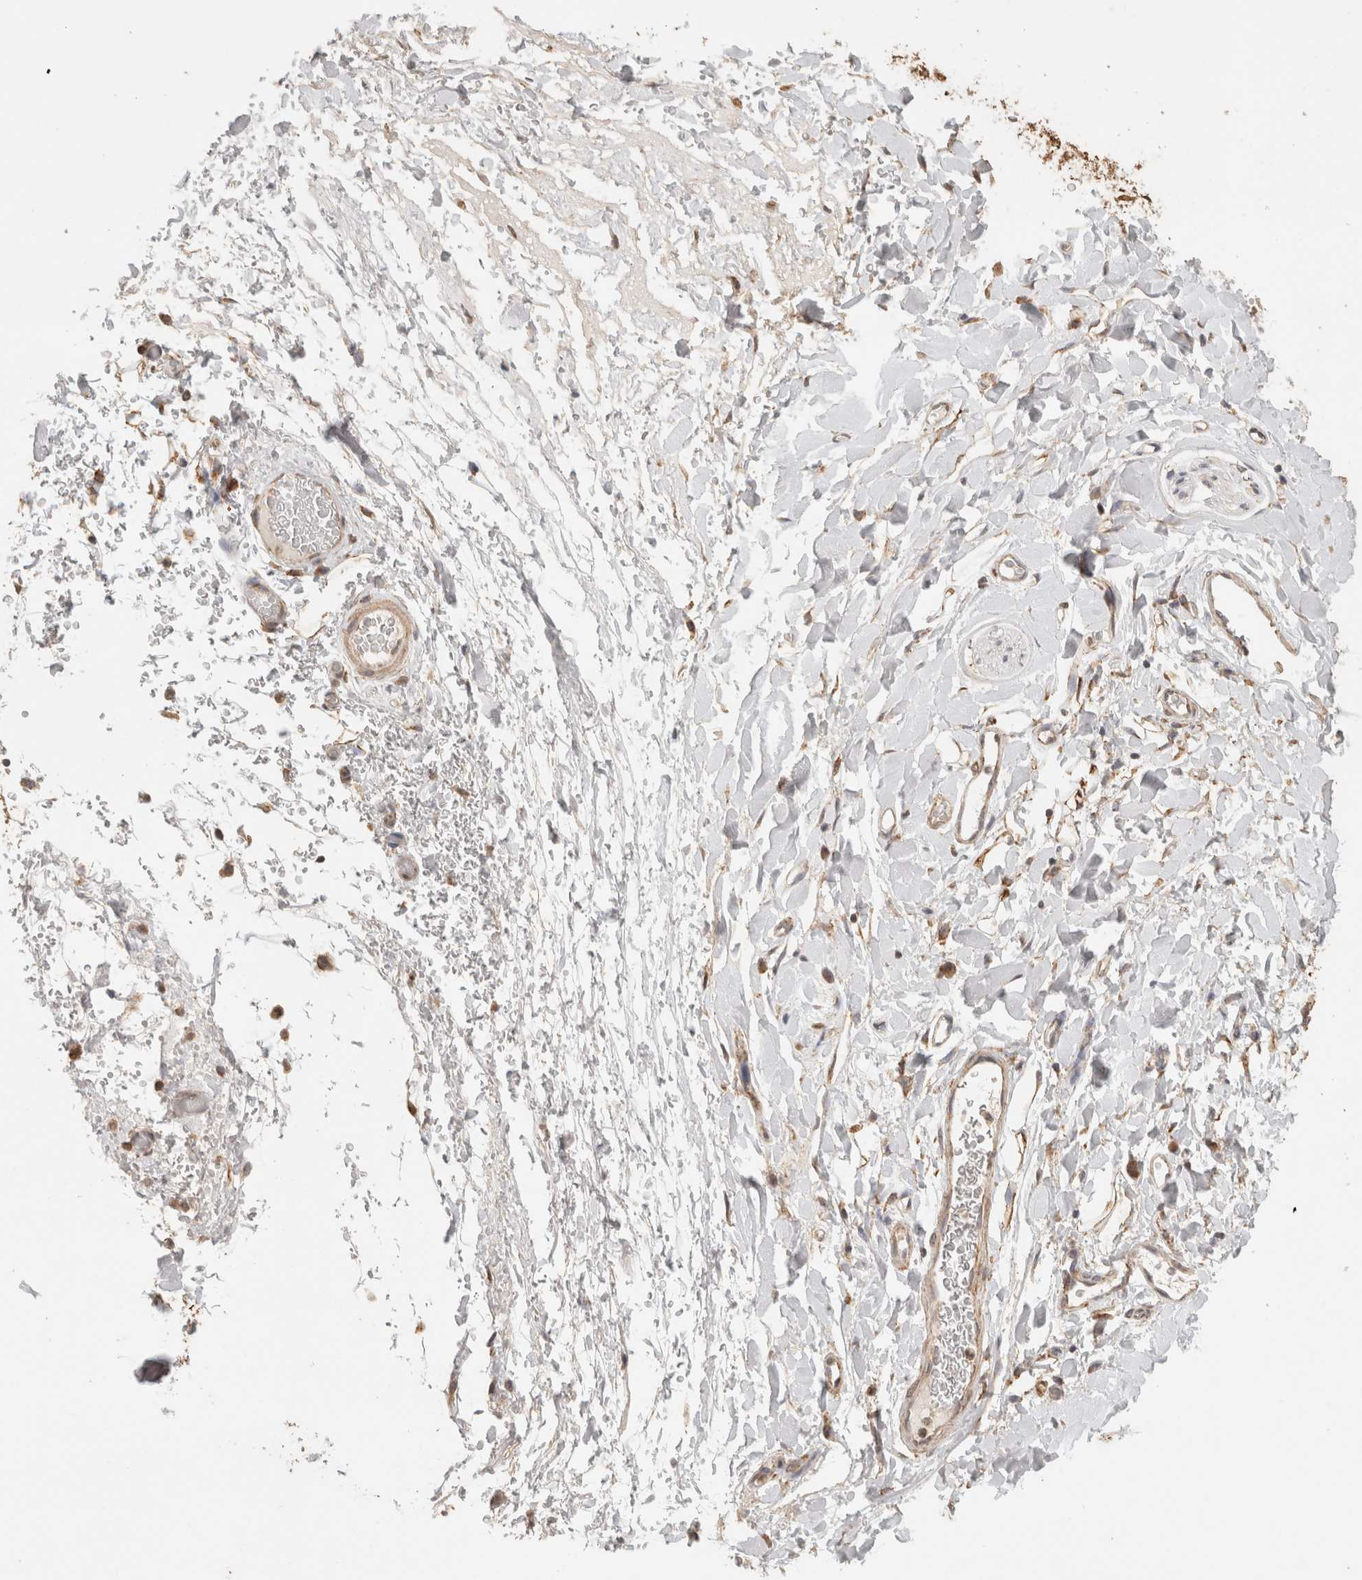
{"staining": {"intensity": "weak", "quantity": ">75%", "location": "cytoplasmic/membranous"}, "tissue": "adipose tissue", "cell_type": "Adipocytes", "image_type": "normal", "snomed": [{"axis": "morphology", "description": "Normal tissue, NOS"}, {"axis": "morphology", "description": "Adenocarcinoma, NOS"}, {"axis": "topography", "description": "Esophagus"}], "caption": "Adipose tissue stained with DAB immunohistochemistry (IHC) reveals low levels of weak cytoplasmic/membranous expression in about >75% of adipocytes. Using DAB (3,3'-diaminobenzidine) (brown) and hematoxylin (blue) stains, captured at high magnification using brightfield microscopy.", "gene": "BNIP3L", "patient": {"sex": "male", "age": 62}}